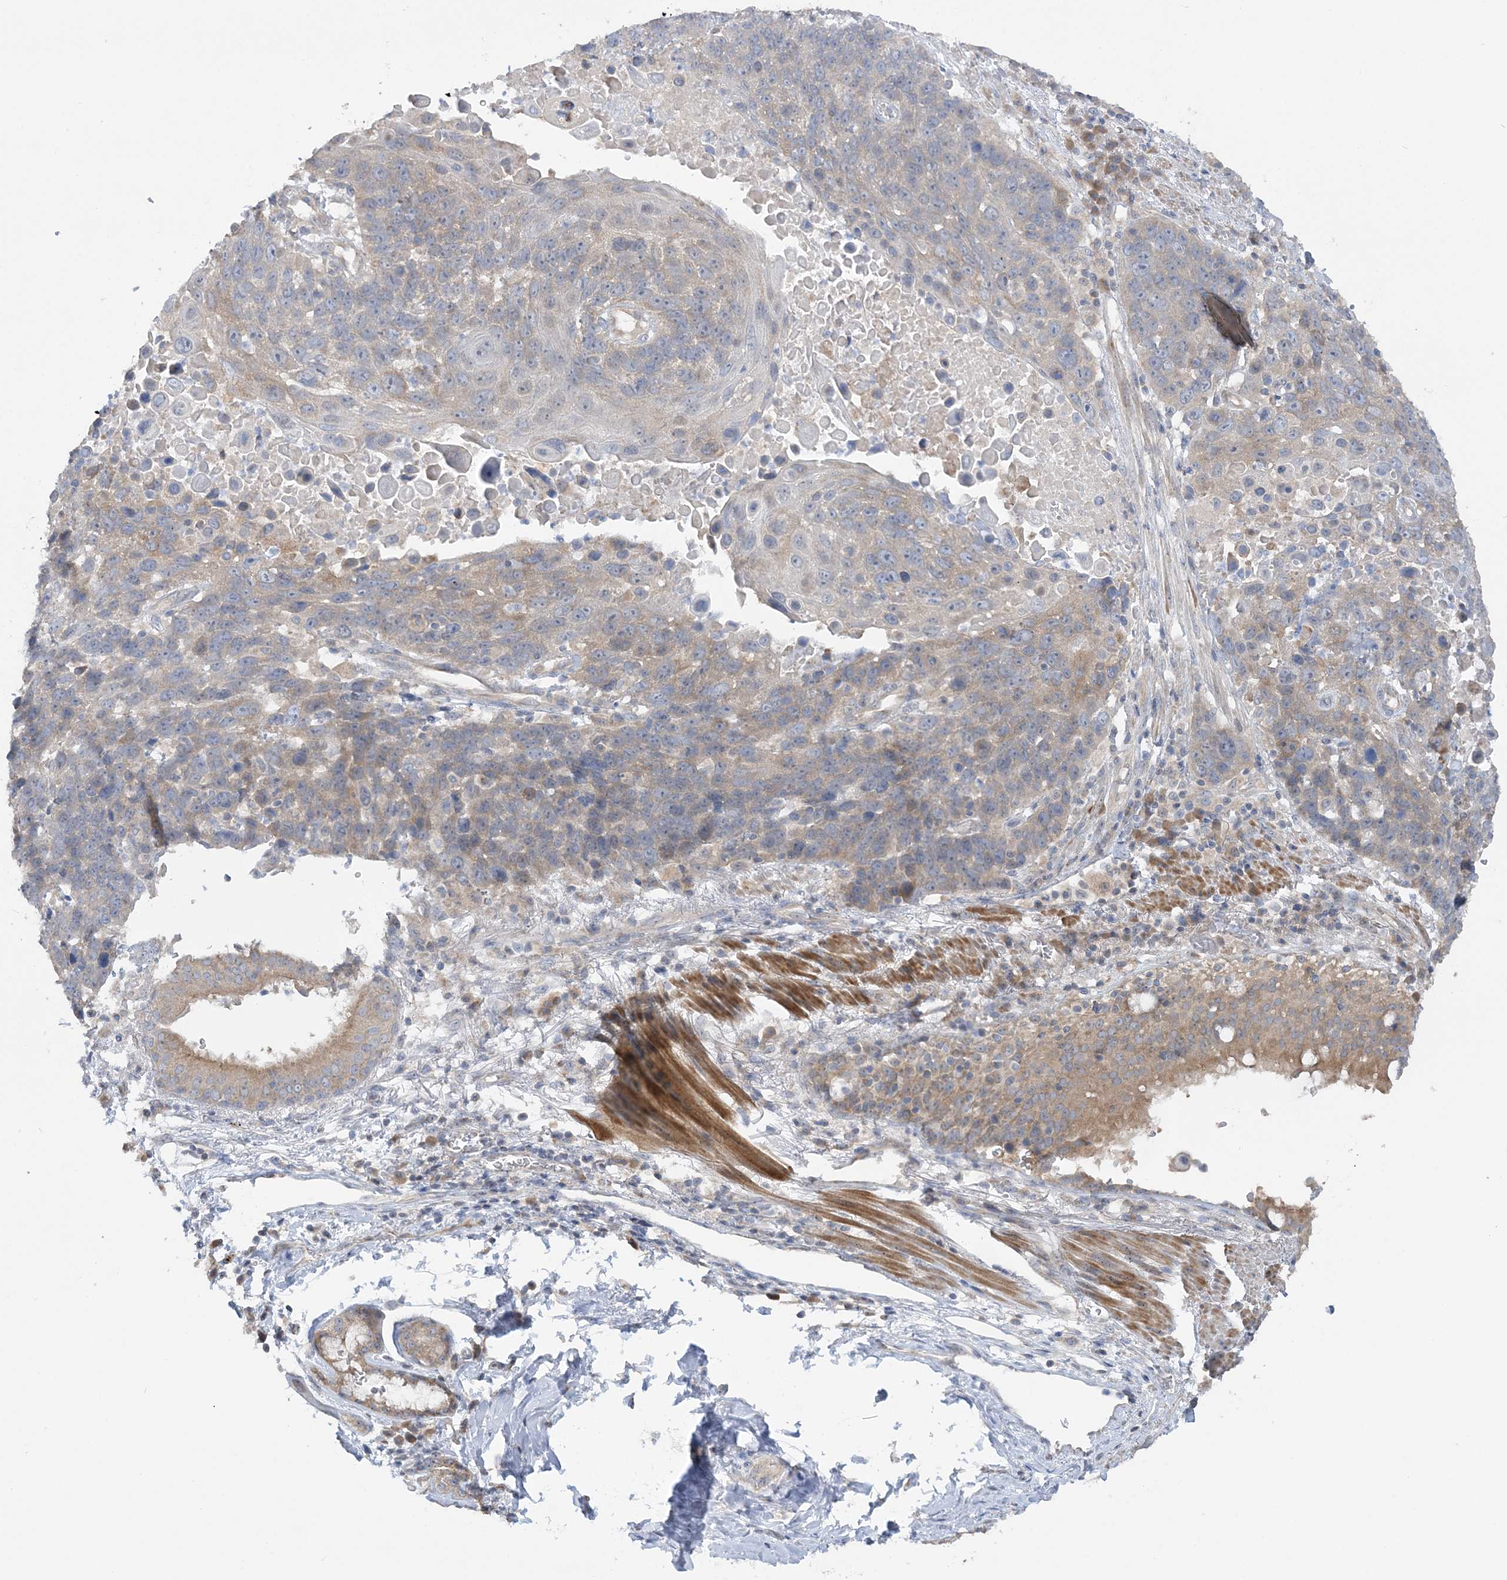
{"staining": {"intensity": "weak", "quantity": "<25%", "location": "cytoplasmic/membranous"}, "tissue": "lung cancer", "cell_type": "Tumor cells", "image_type": "cancer", "snomed": [{"axis": "morphology", "description": "Squamous cell carcinoma, NOS"}, {"axis": "topography", "description": "Lung"}], "caption": "There is no significant positivity in tumor cells of squamous cell carcinoma (lung).", "gene": "MMADHC", "patient": {"sex": "male", "age": 66}}